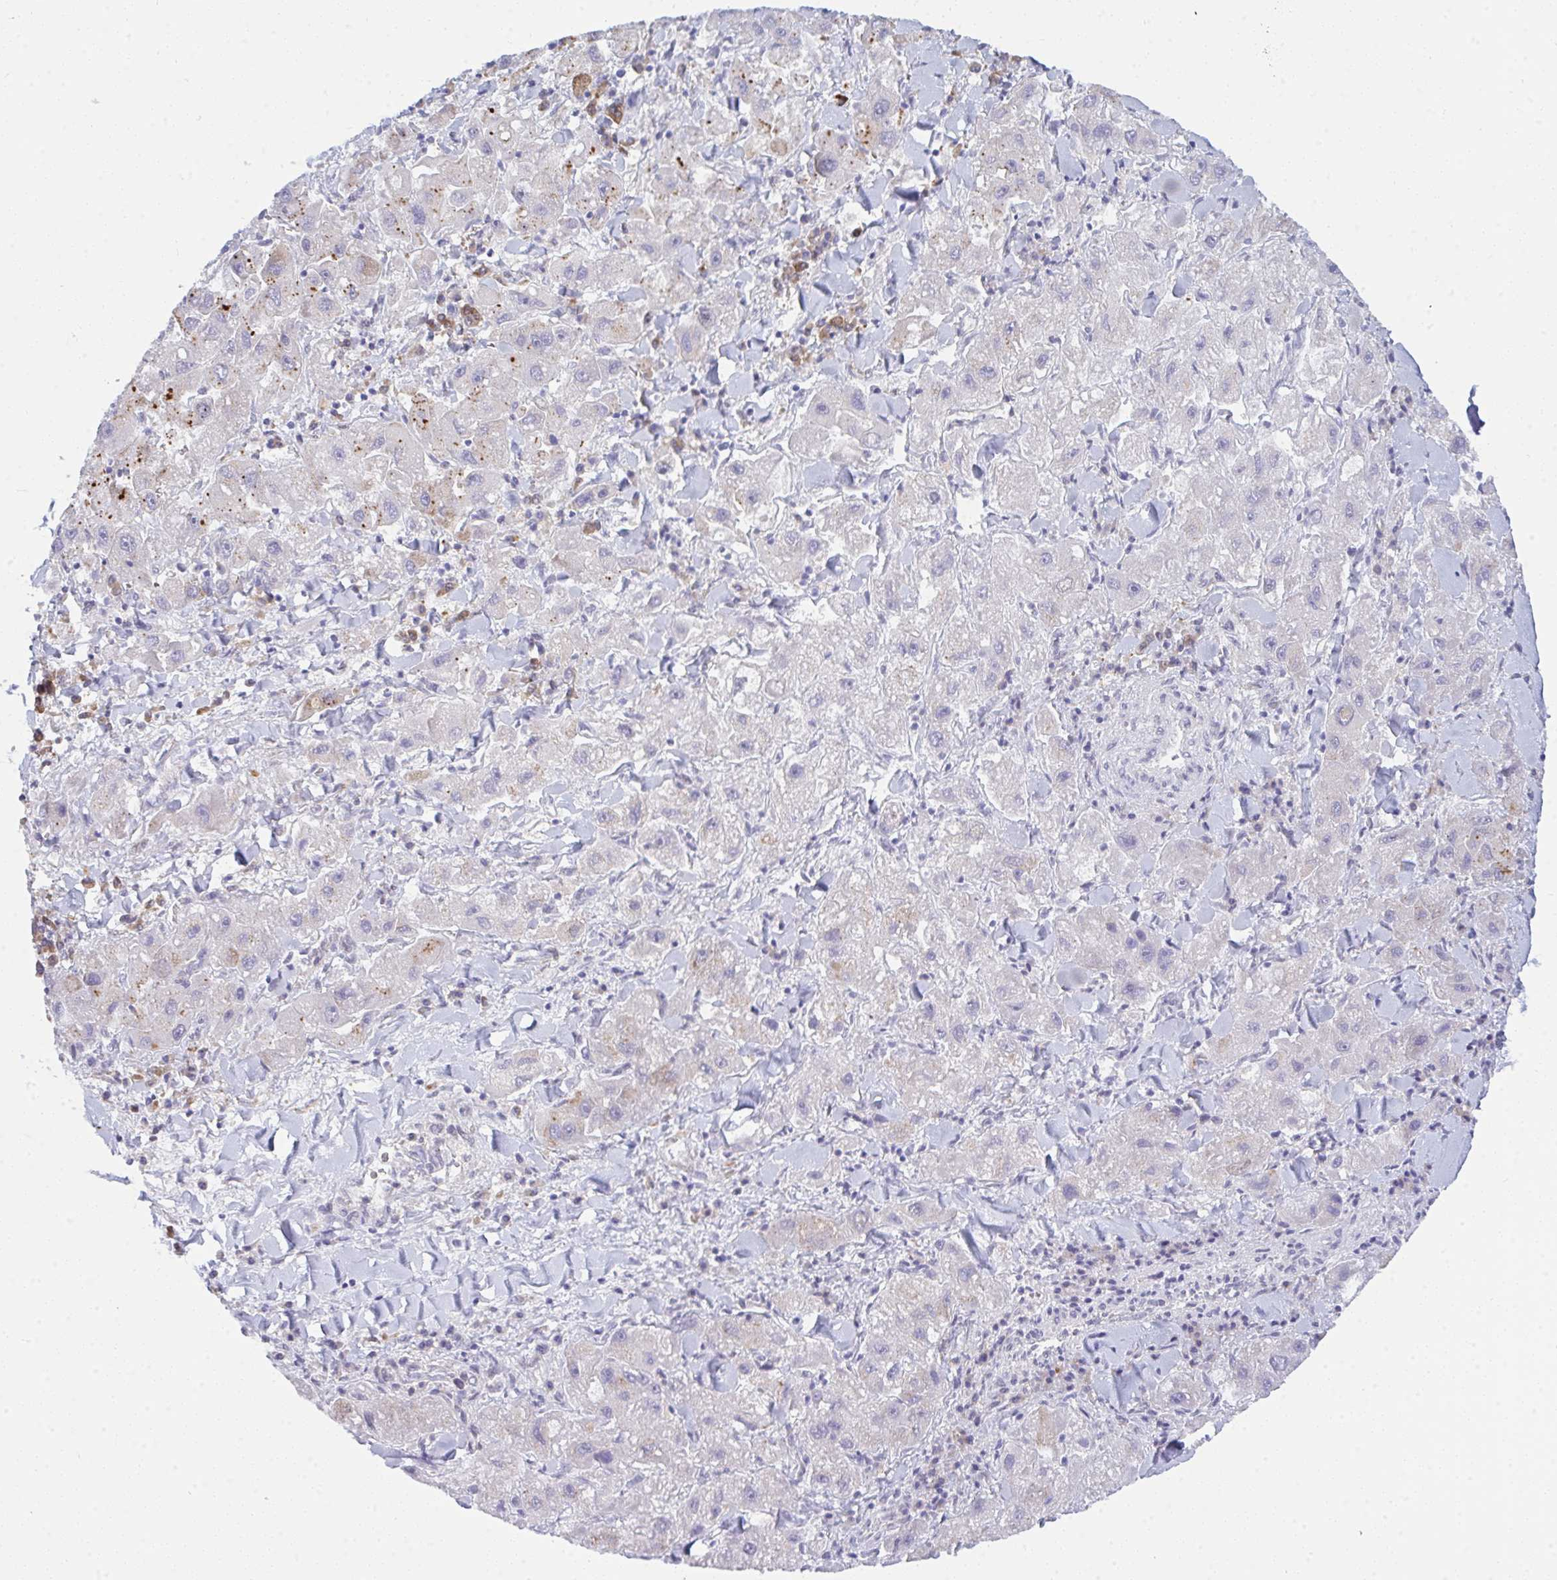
{"staining": {"intensity": "negative", "quantity": "none", "location": "none"}, "tissue": "liver cancer", "cell_type": "Tumor cells", "image_type": "cancer", "snomed": [{"axis": "morphology", "description": "Carcinoma, Hepatocellular, NOS"}, {"axis": "topography", "description": "Liver"}], "caption": "Immunohistochemistry (IHC) of liver cancer displays no expression in tumor cells.", "gene": "GAB1", "patient": {"sex": "male", "age": 24}}